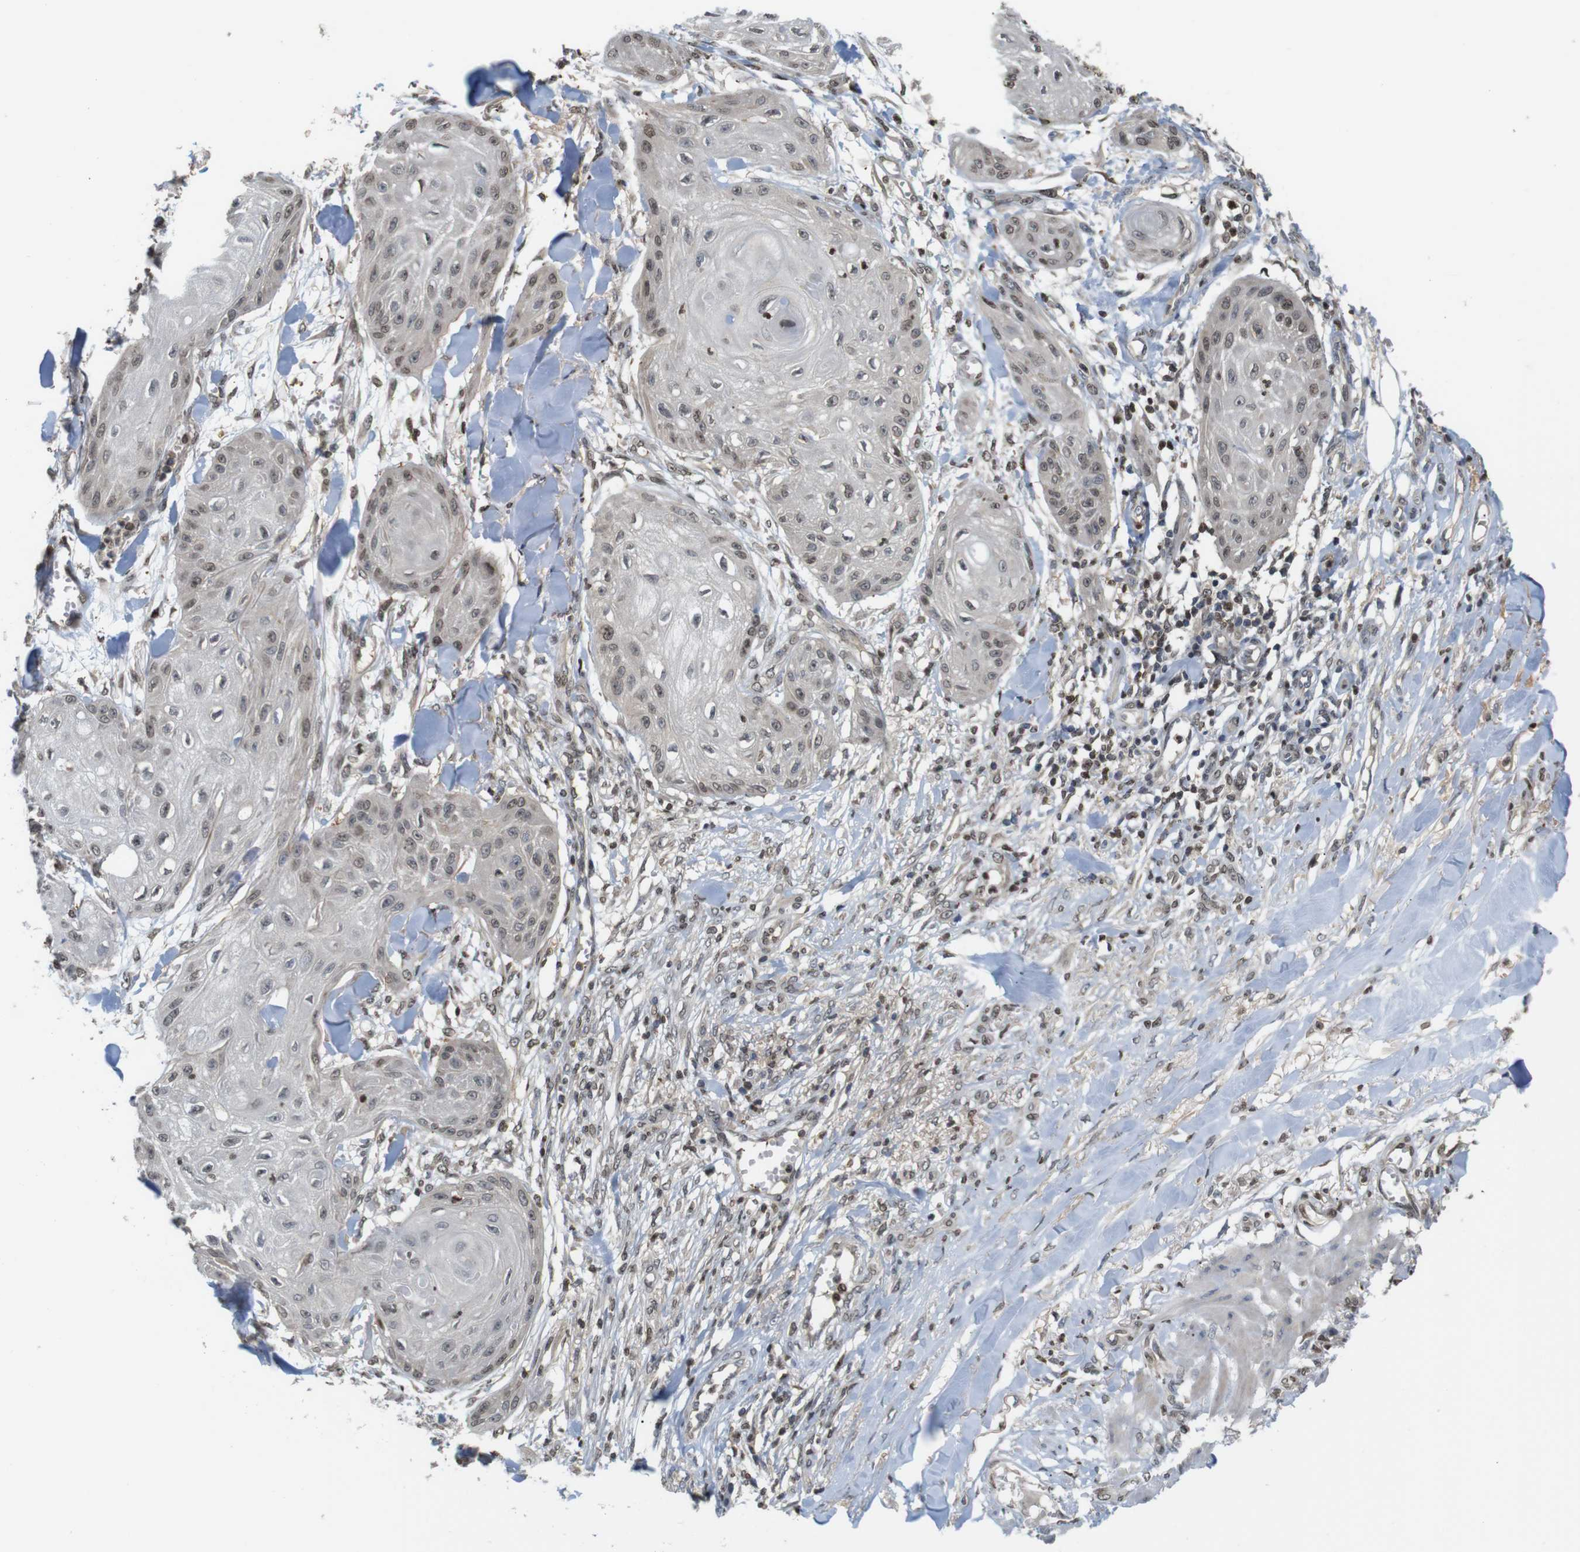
{"staining": {"intensity": "moderate", "quantity": "25%-75%", "location": "nuclear"}, "tissue": "skin cancer", "cell_type": "Tumor cells", "image_type": "cancer", "snomed": [{"axis": "morphology", "description": "Squamous cell carcinoma, NOS"}, {"axis": "topography", "description": "Skin"}], "caption": "Brown immunohistochemical staining in skin squamous cell carcinoma demonstrates moderate nuclear positivity in about 25%-75% of tumor cells. (IHC, brightfield microscopy, high magnification).", "gene": "MBD1", "patient": {"sex": "male", "age": 74}}